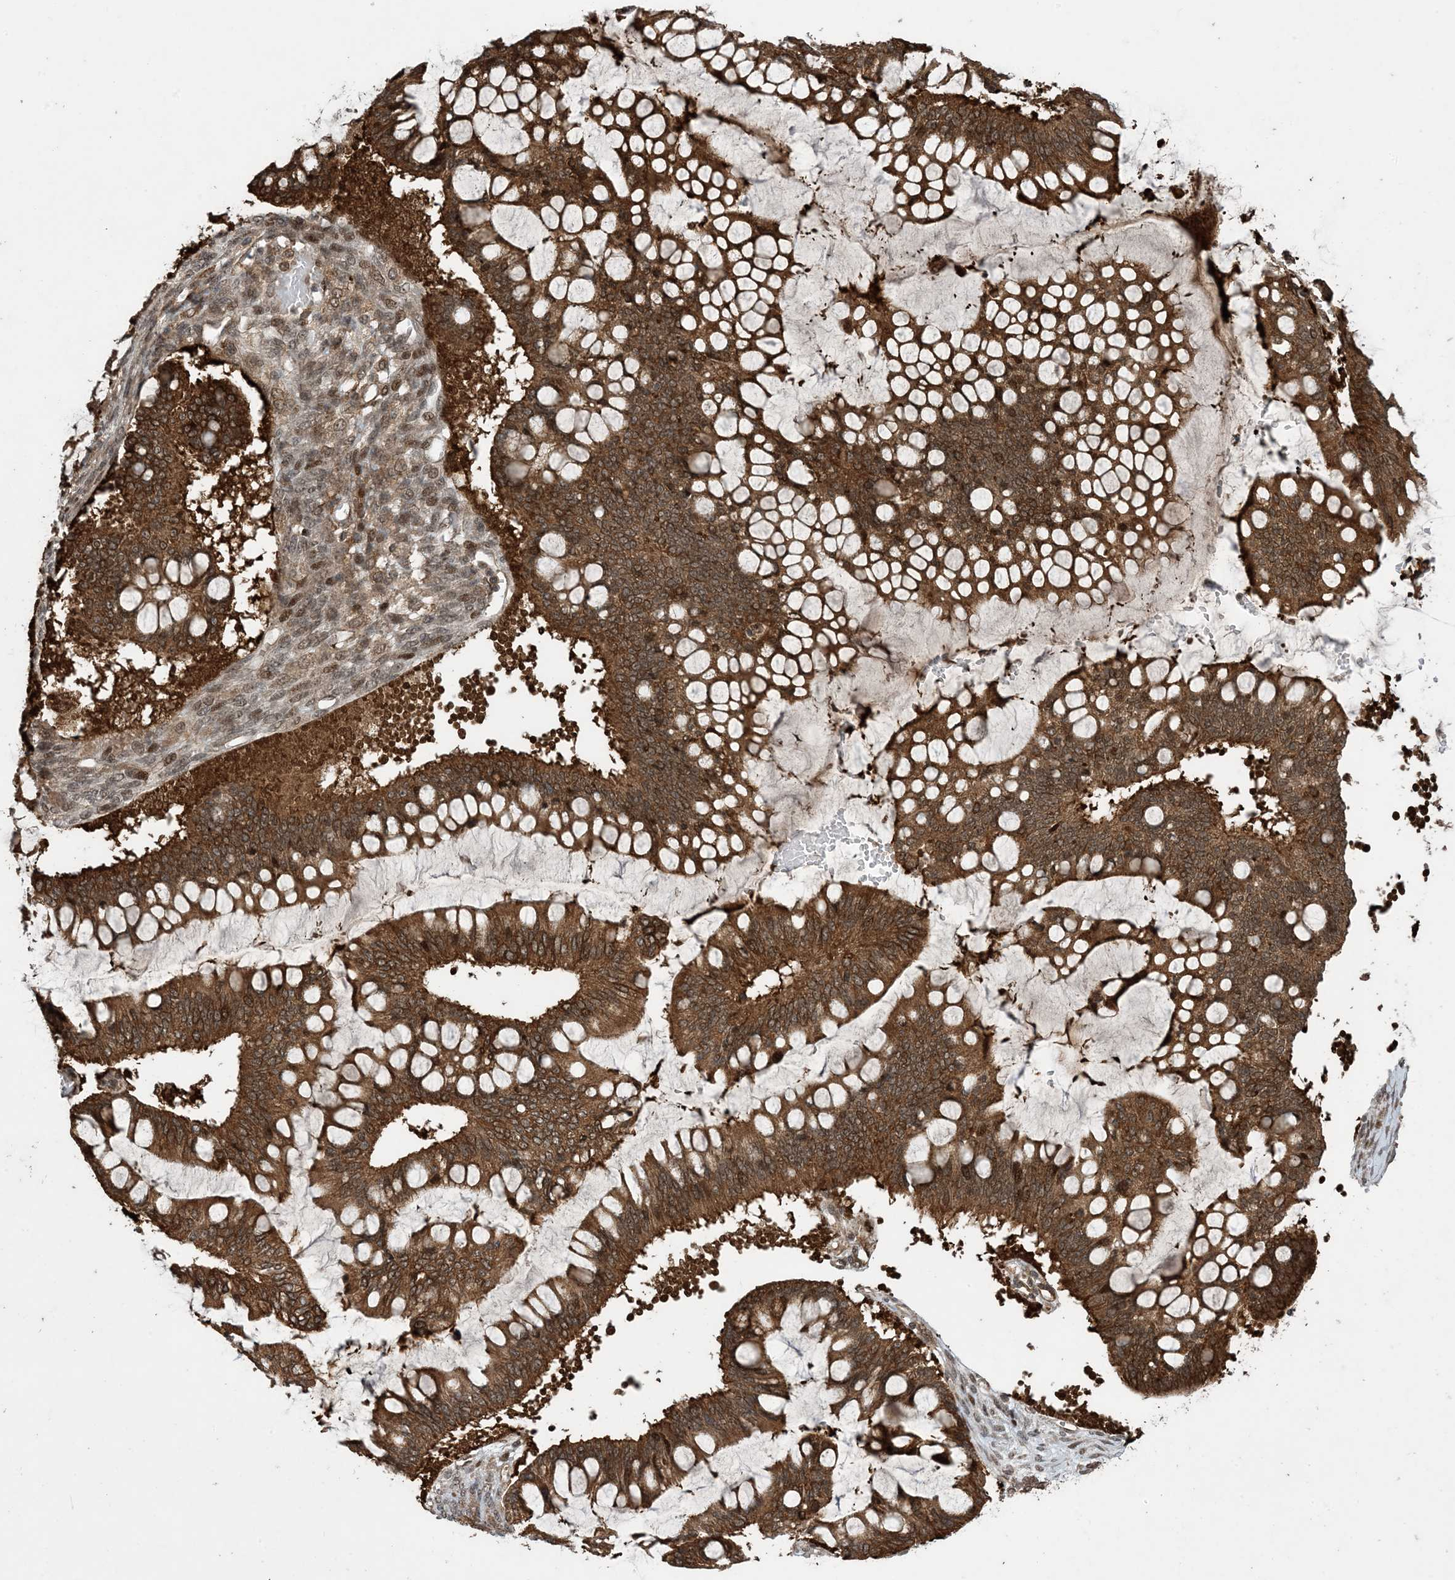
{"staining": {"intensity": "strong", "quantity": ">75%", "location": "cytoplasmic/membranous,nuclear"}, "tissue": "ovarian cancer", "cell_type": "Tumor cells", "image_type": "cancer", "snomed": [{"axis": "morphology", "description": "Cystadenocarcinoma, mucinous, NOS"}, {"axis": "topography", "description": "Ovary"}], "caption": "Immunohistochemical staining of human ovarian mucinous cystadenocarcinoma shows strong cytoplasmic/membranous and nuclear protein positivity in about >75% of tumor cells.", "gene": "ZNF511", "patient": {"sex": "female", "age": 73}}